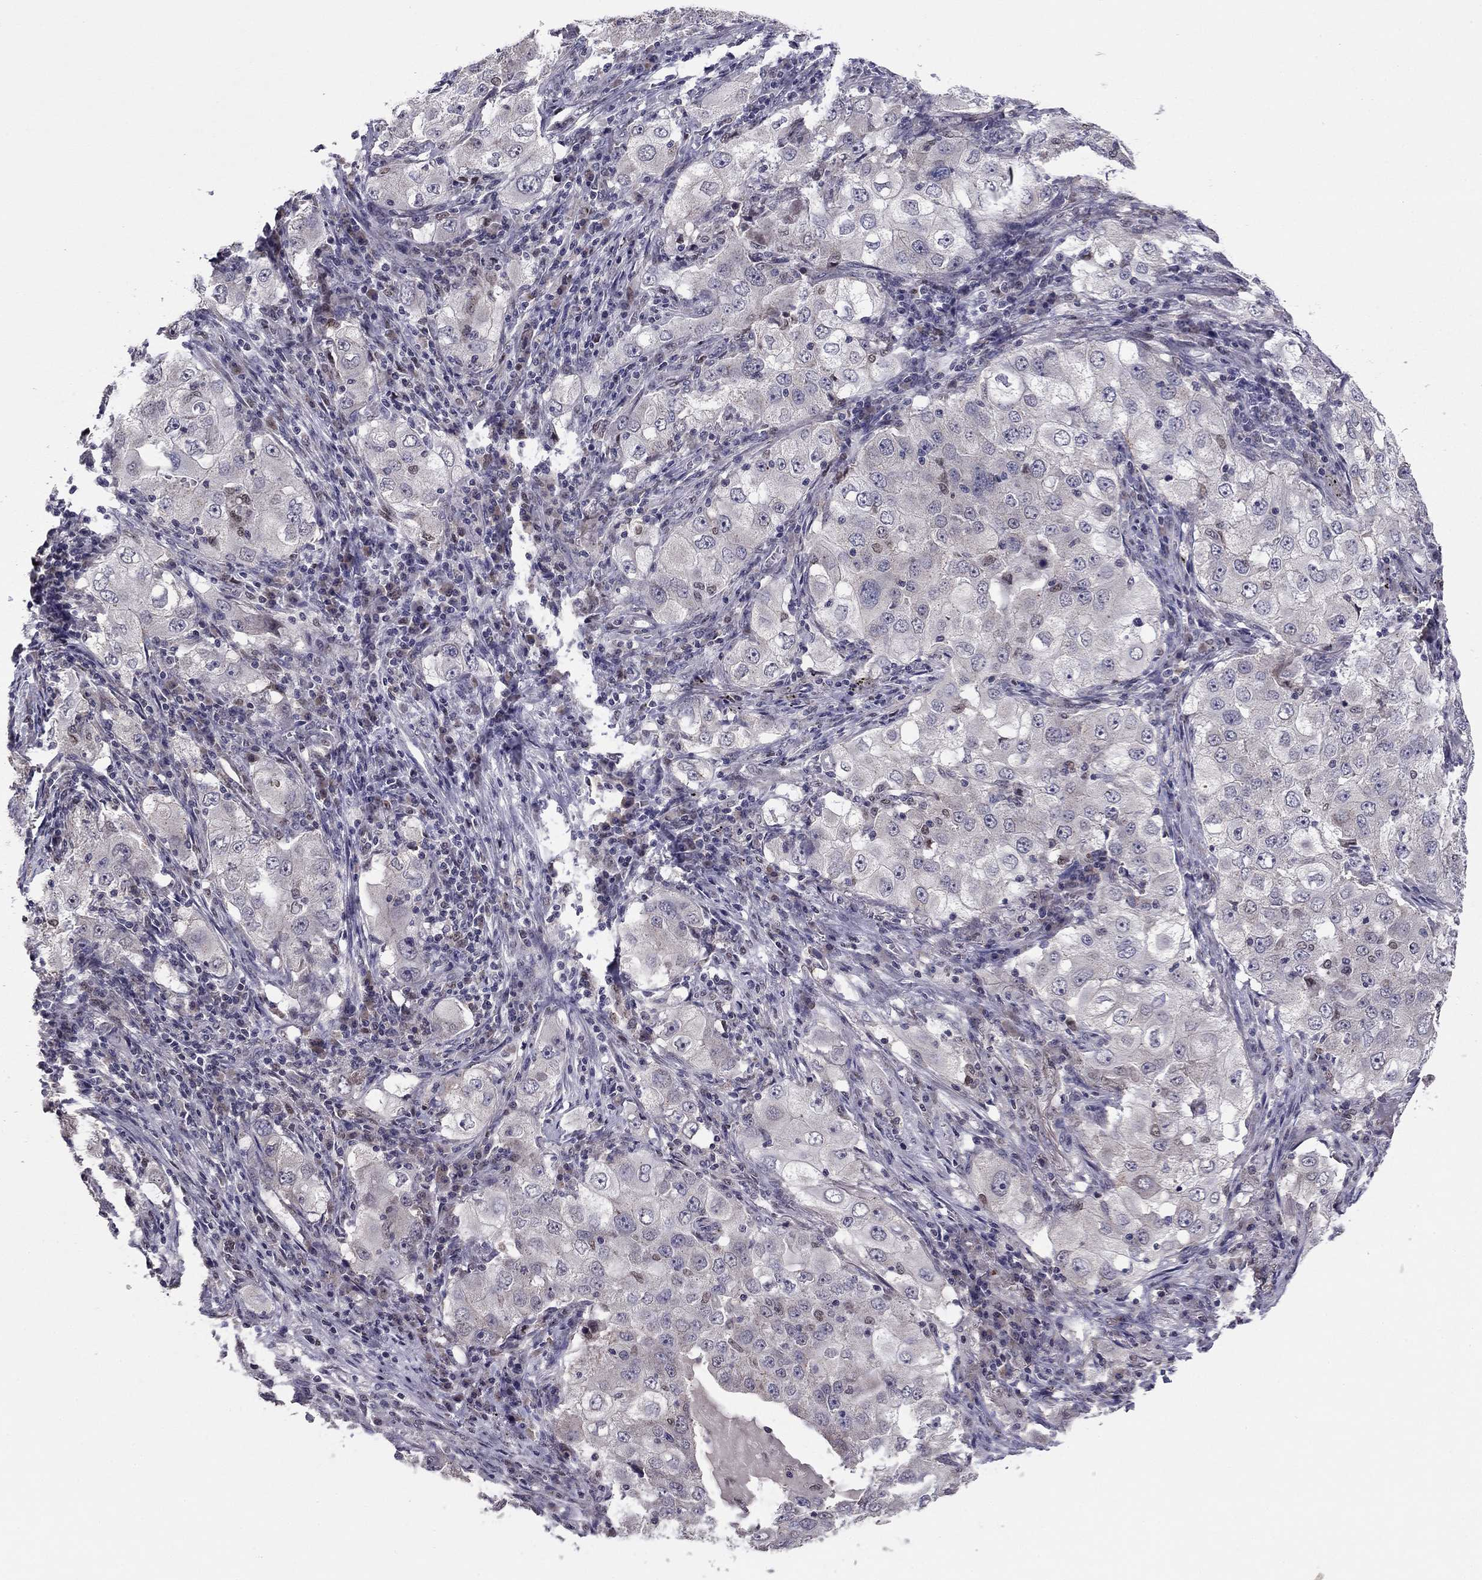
{"staining": {"intensity": "negative", "quantity": "none", "location": "none"}, "tissue": "lung cancer", "cell_type": "Tumor cells", "image_type": "cancer", "snomed": [{"axis": "morphology", "description": "Adenocarcinoma, NOS"}, {"axis": "topography", "description": "Lung"}], "caption": "Tumor cells show no significant staining in lung adenocarcinoma.", "gene": "HCN1", "patient": {"sex": "female", "age": 61}}